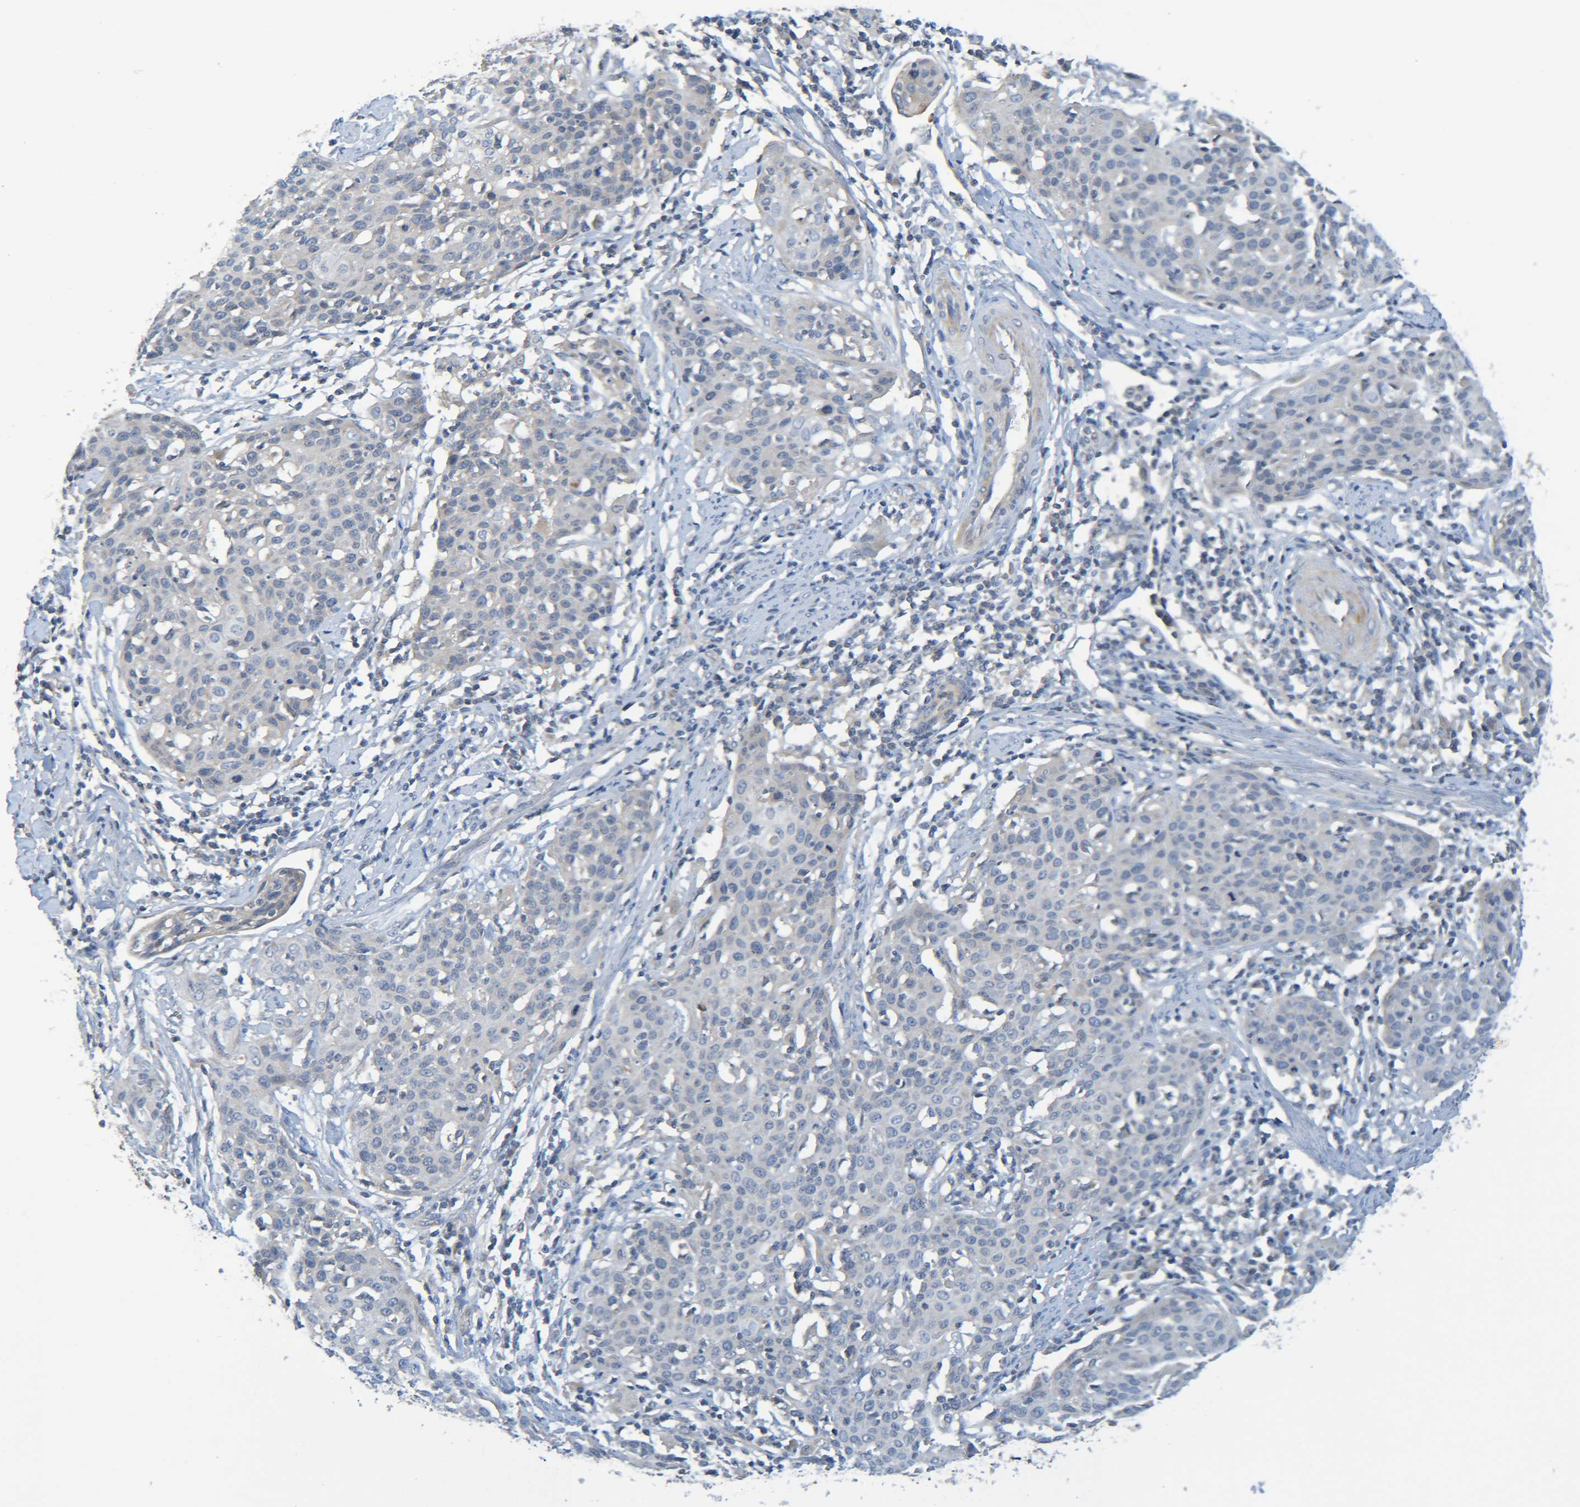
{"staining": {"intensity": "weak", "quantity": "25%-75%", "location": "cytoplasmic/membranous"}, "tissue": "cervical cancer", "cell_type": "Tumor cells", "image_type": "cancer", "snomed": [{"axis": "morphology", "description": "Squamous cell carcinoma, NOS"}, {"axis": "topography", "description": "Cervix"}], "caption": "Protein analysis of cervical cancer tissue displays weak cytoplasmic/membranous expression in about 25%-75% of tumor cells. Immunohistochemistry (ihc) stains the protein in brown and the nuclei are stained blue.", "gene": "CYP4F2", "patient": {"sex": "female", "age": 38}}